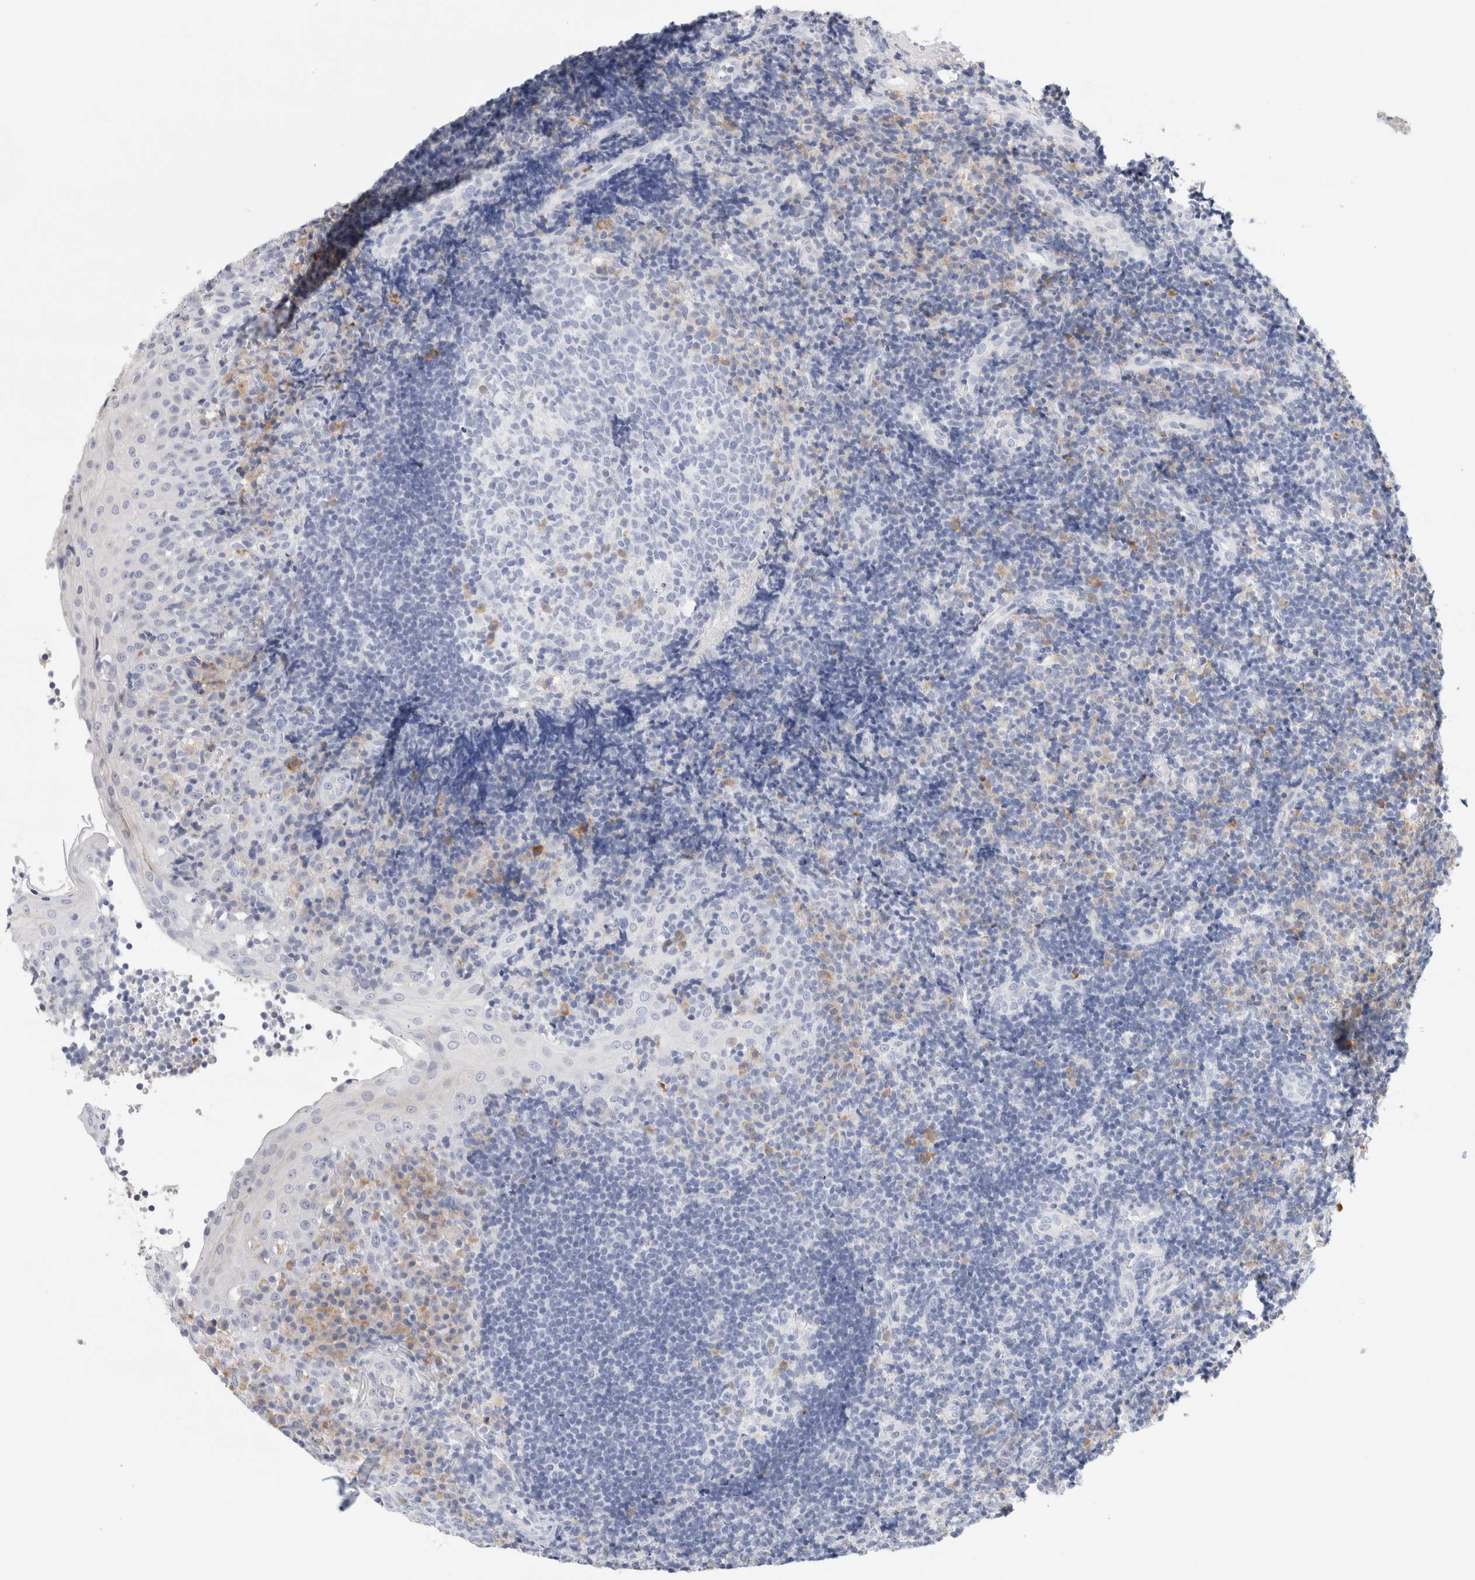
{"staining": {"intensity": "negative", "quantity": "none", "location": "none"}, "tissue": "tonsil", "cell_type": "Germinal center cells", "image_type": "normal", "snomed": [{"axis": "morphology", "description": "Normal tissue, NOS"}, {"axis": "topography", "description": "Tonsil"}], "caption": "The photomicrograph reveals no significant staining in germinal center cells of tonsil.", "gene": "GADD45G", "patient": {"sex": "female", "age": 40}}